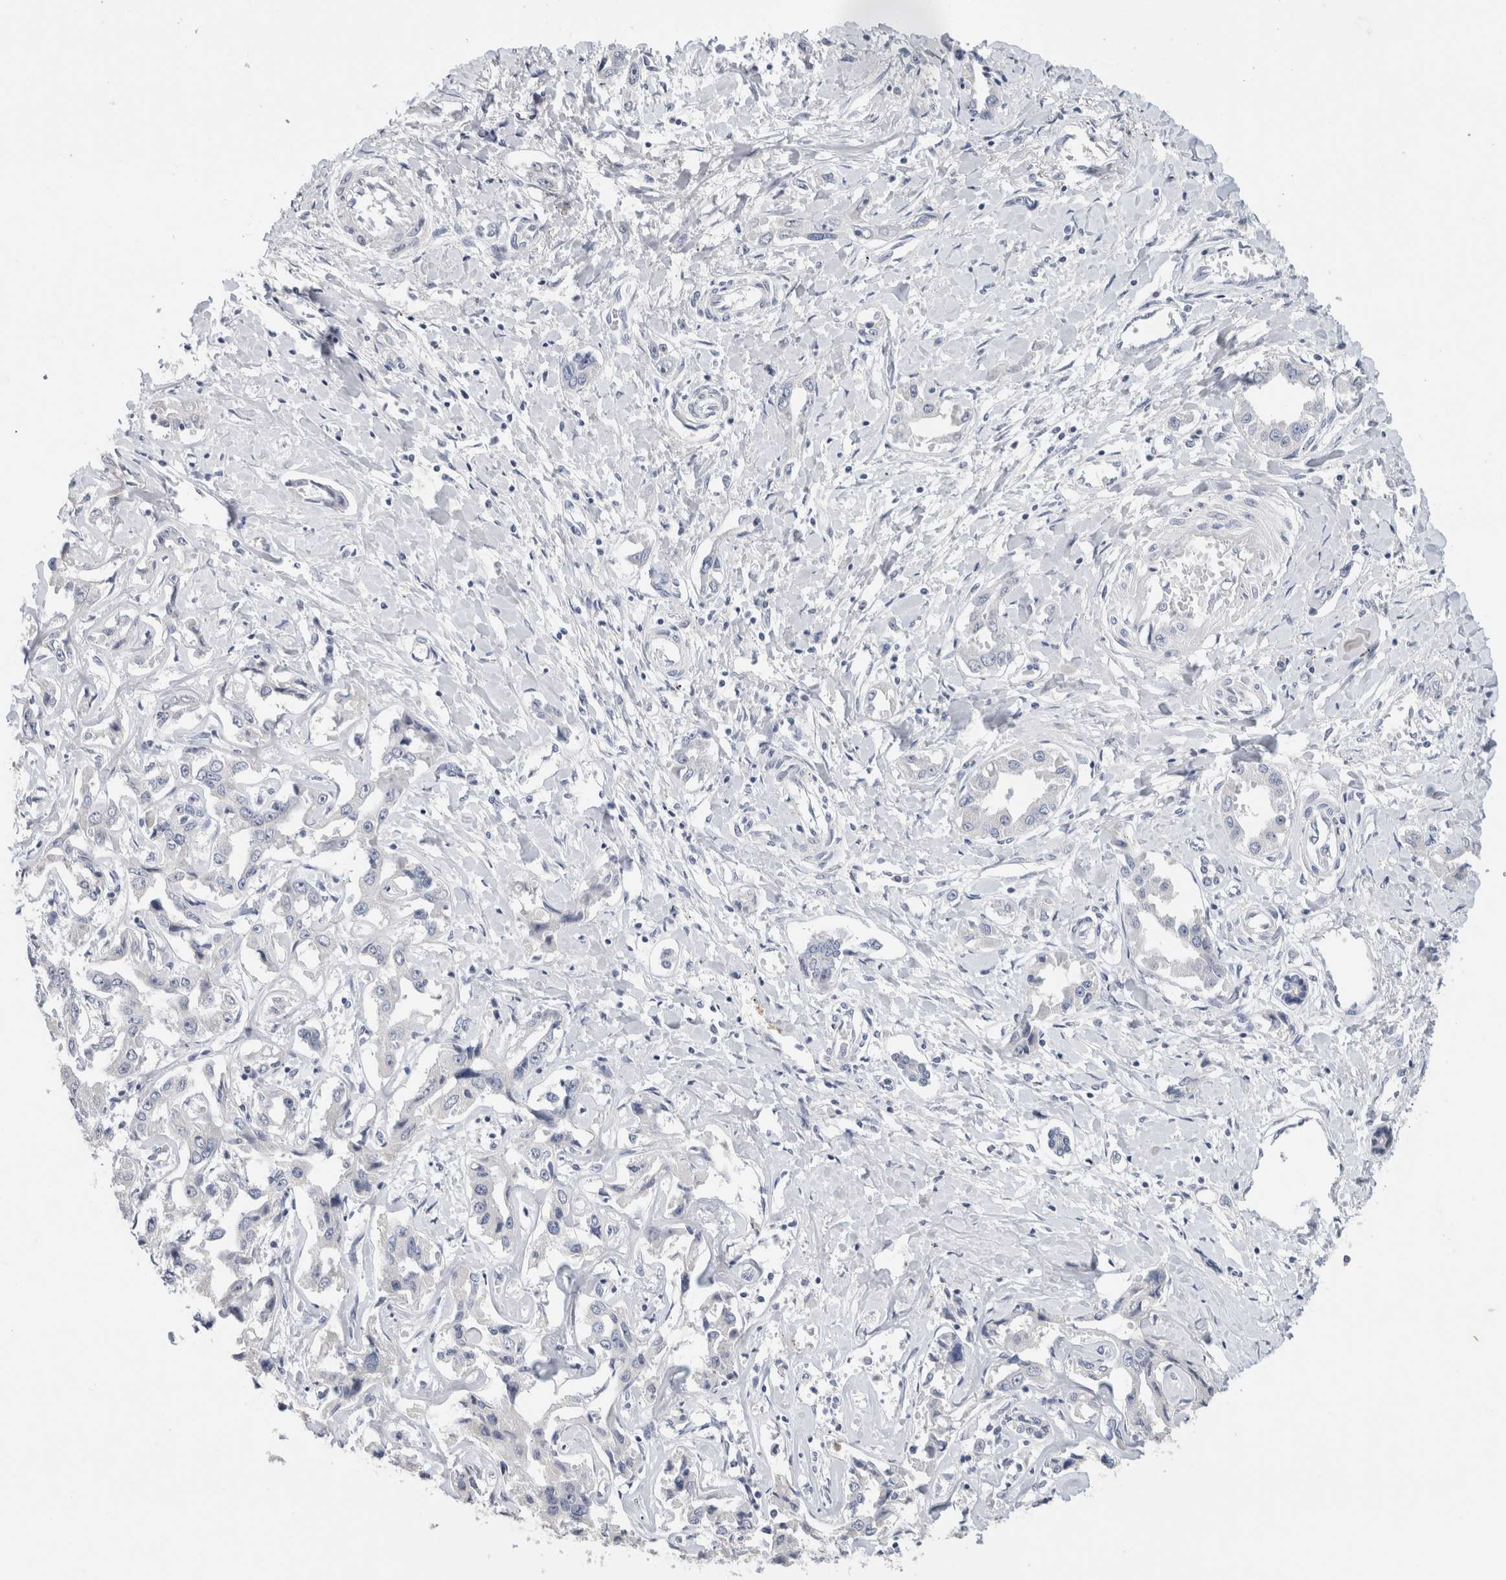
{"staining": {"intensity": "negative", "quantity": "none", "location": "none"}, "tissue": "liver cancer", "cell_type": "Tumor cells", "image_type": "cancer", "snomed": [{"axis": "morphology", "description": "Cholangiocarcinoma"}, {"axis": "topography", "description": "Liver"}], "caption": "The image reveals no staining of tumor cells in liver cancer. The staining is performed using DAB (3,3'-diaminobenzidine) brown chromogen with nuclei counter-stained in using hematoxylin.", "gene": "BCAN", "patient": {"sex": "male", "age": 59}}